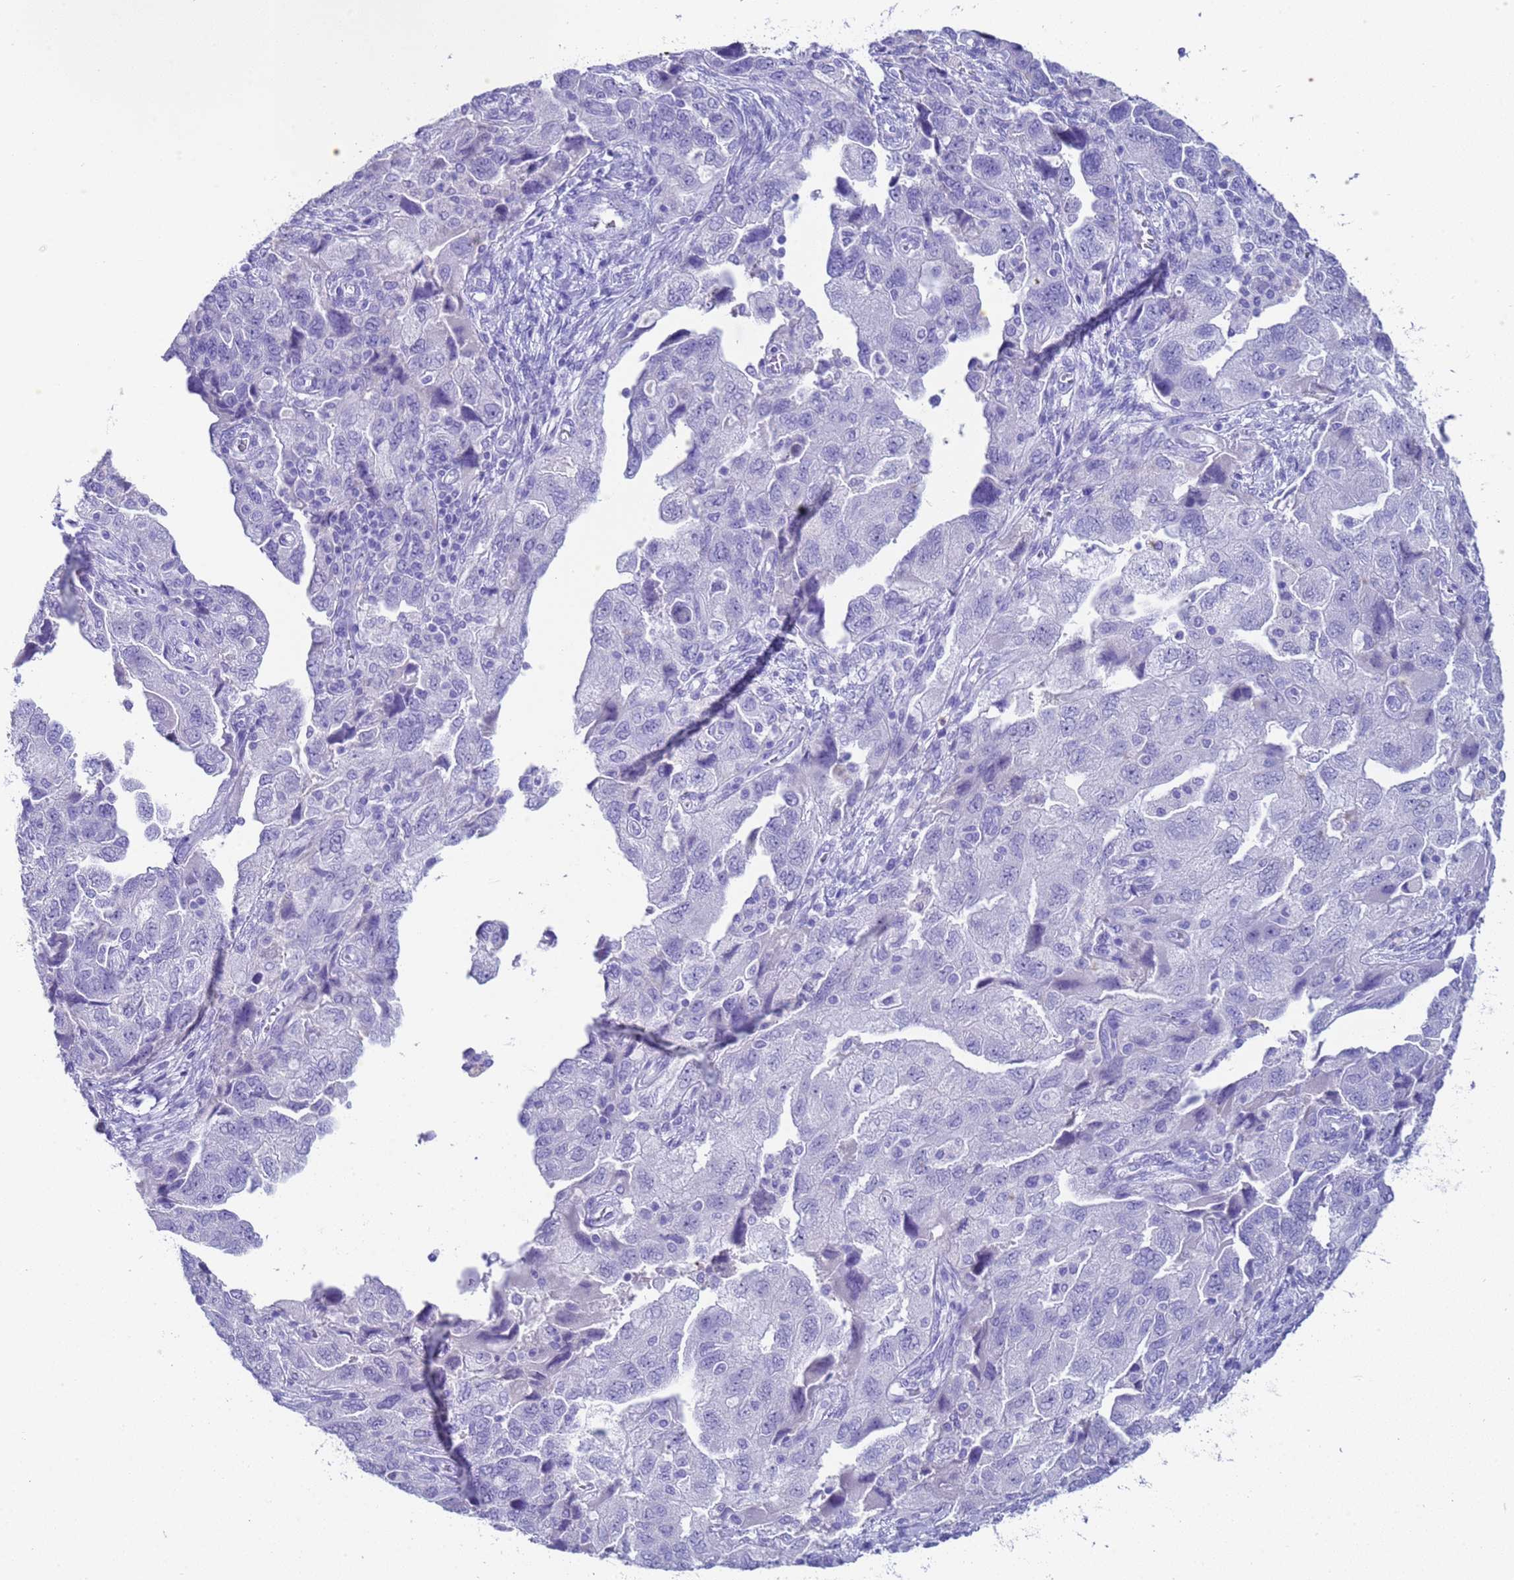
{"staining": {"intensity": "negative", "quantity": "none", "location": "none"}, "tissue": "ovarian cancer", "cell_type": "Tumor cells", "image_type": "cancer", "snomed": [{"axis": "morphology", "description": "Carcinoma, NOS"}, {"axis": "morphology", "description": "Cystadenocarcinoma, serous, NOS"}, {"axis": "topography", "description": "Ovary"}], "caption": "There is no significant staining in tumor cells of ovarian cancer.", "gene": "CKM", "patient": {"sex": "female", "age": 69}}